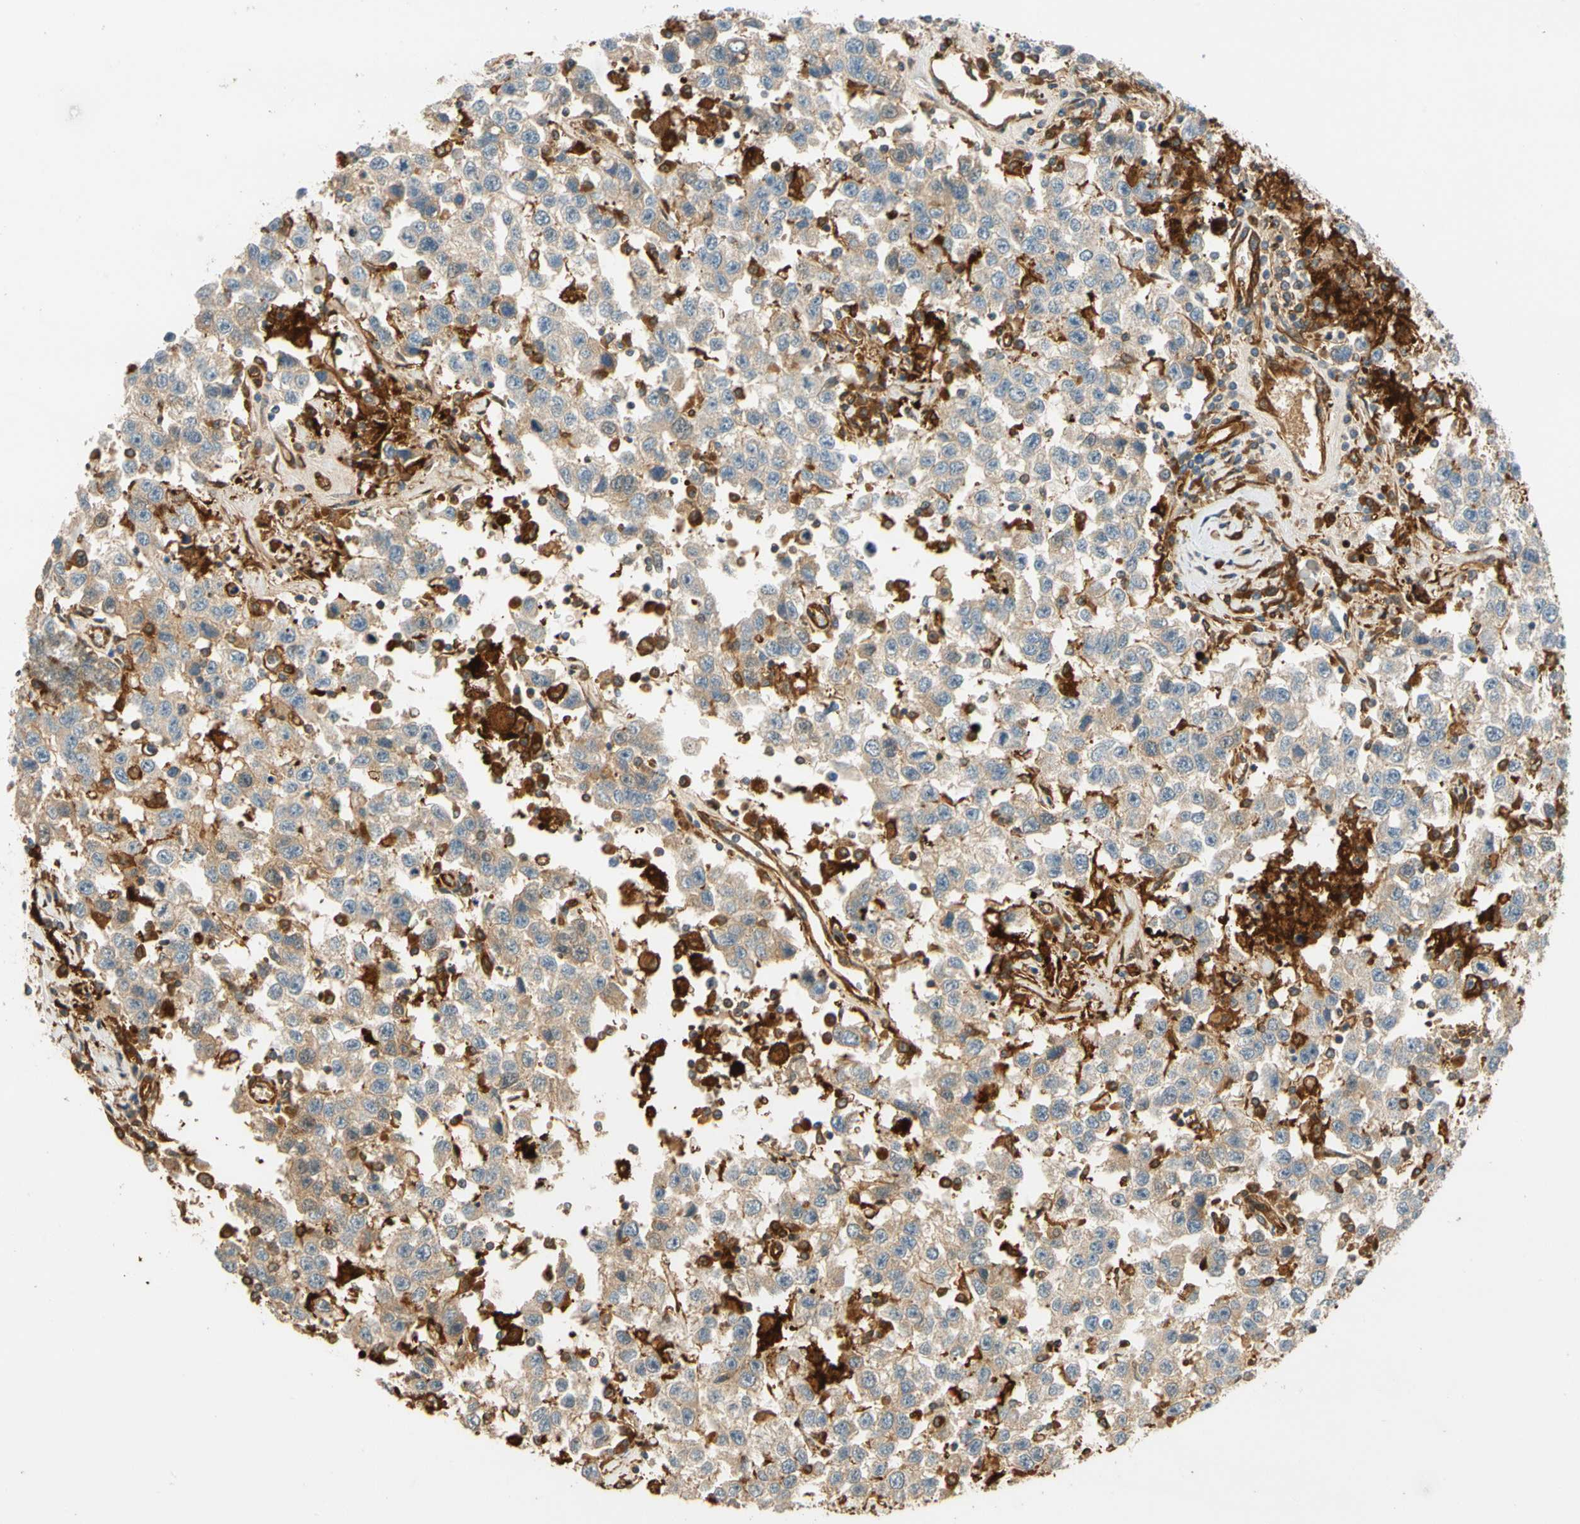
{"staining": {"intensity": "moderate", "quantity": ">75%", "location": "cytoplasmic/membranous"}, "tissue": "testis cancer", "cell_type": "Tumor cells", "image_type": "cancer", "snomed": [{"axis": "morphology", "description": "Seminoma, NOS"}, {"axis": "topography", "description": "Testis"}], "caption": "Moderate cytoplasmic/membranous protein staining is present in about >75% of tumor cells in seminoma (testis). (Brightfield microscopy of DAB IHC at high magnification).", "gene": "PARP14", "patient": {"sex": "male", "age": 41}}